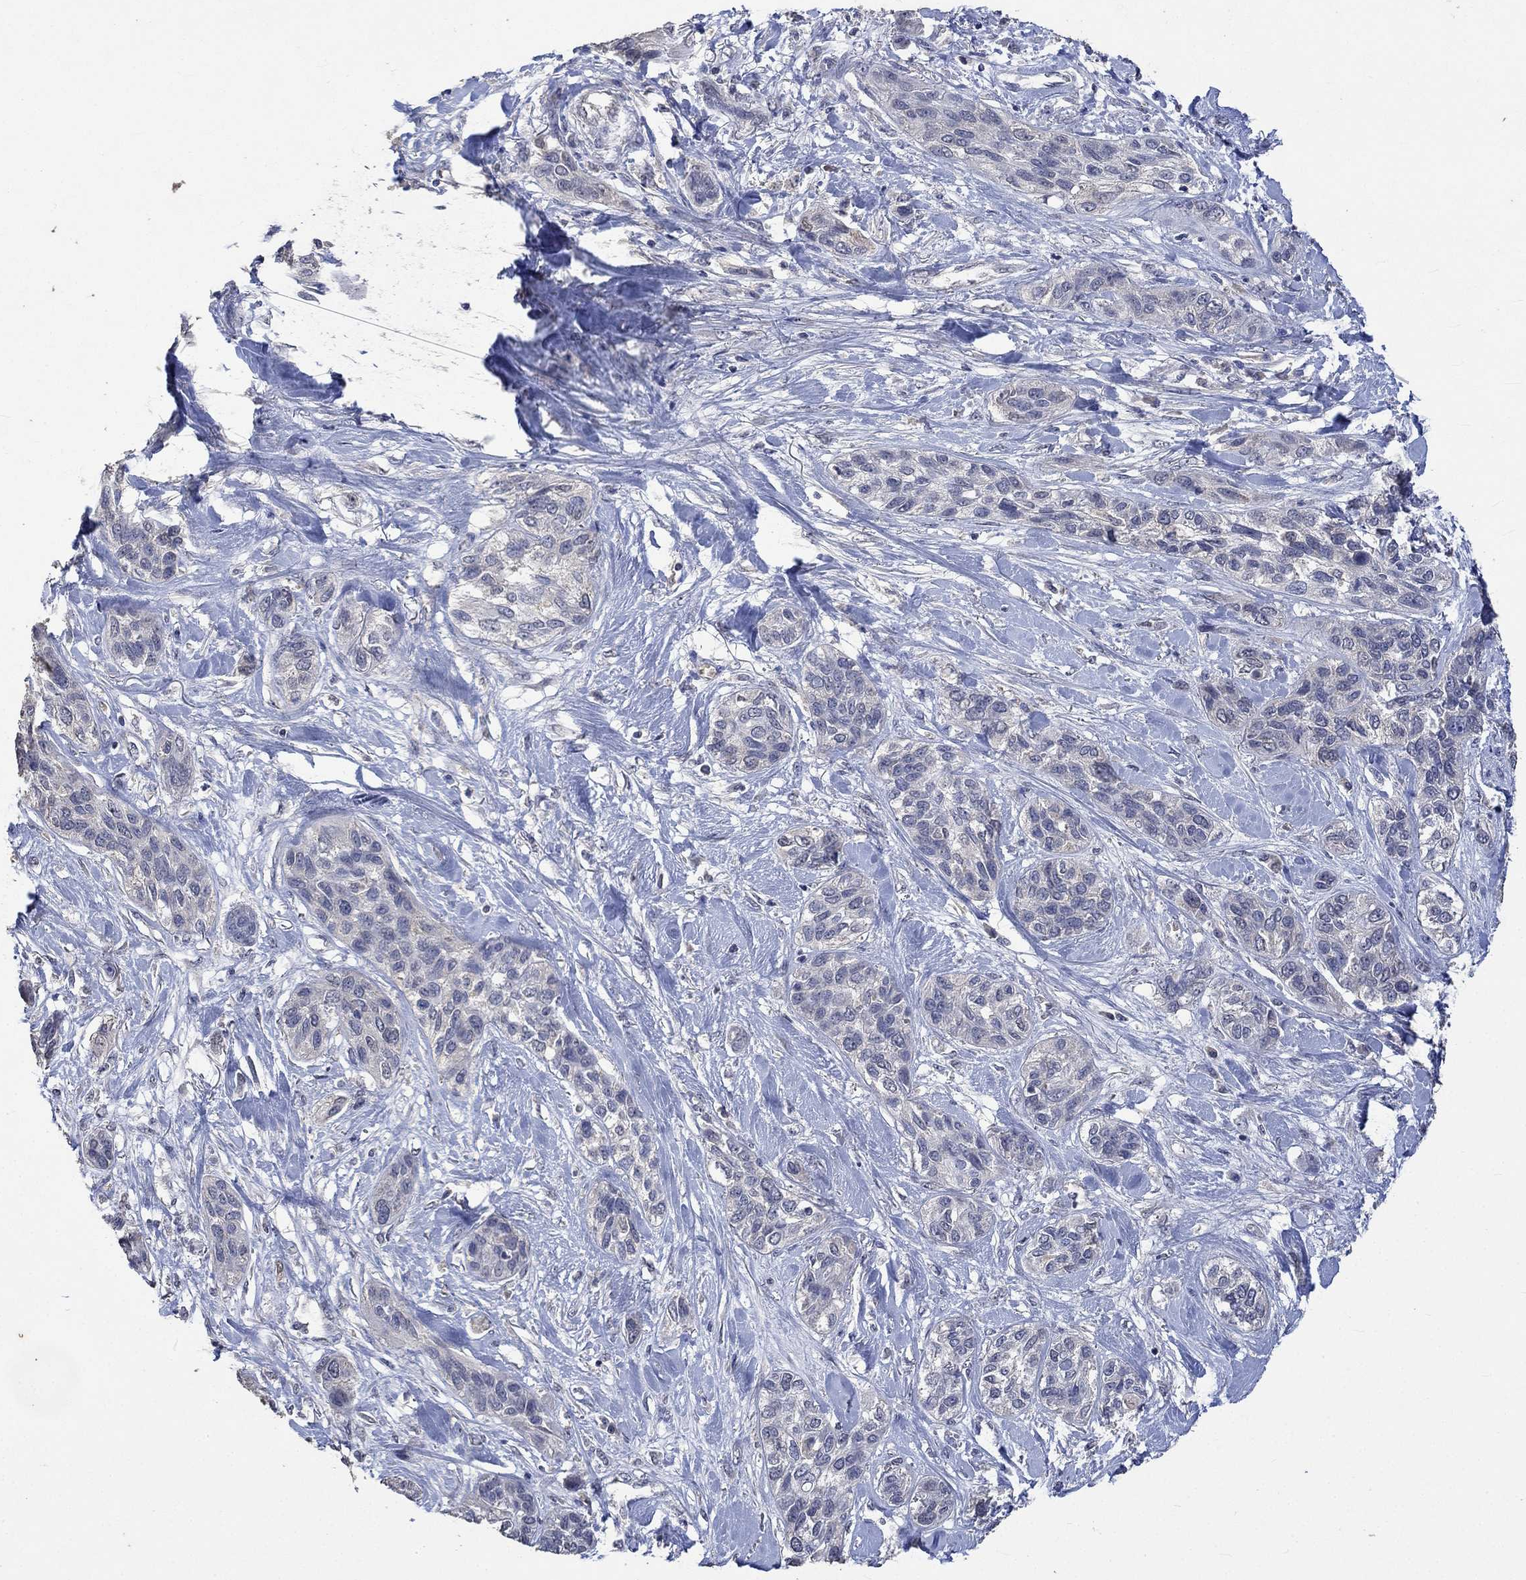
{"staining": {"intensity": "negative", "quantity": "none", "location": "none"}, "tissue": "lung cancer", "cell_type": "Tumor cells", "image_type": "cancer", "snomed": [{"axis": "morphology", "description": "Squamous cell carcinoma, NOS"}, {"axis": "topography", "description": "Lung"}], "caption": "Tumor cells show no significant protein expression in squamous cell carcinoma (lung).", "gene": "PTPN20", "patient": {"sex": "female", "age": 70}}